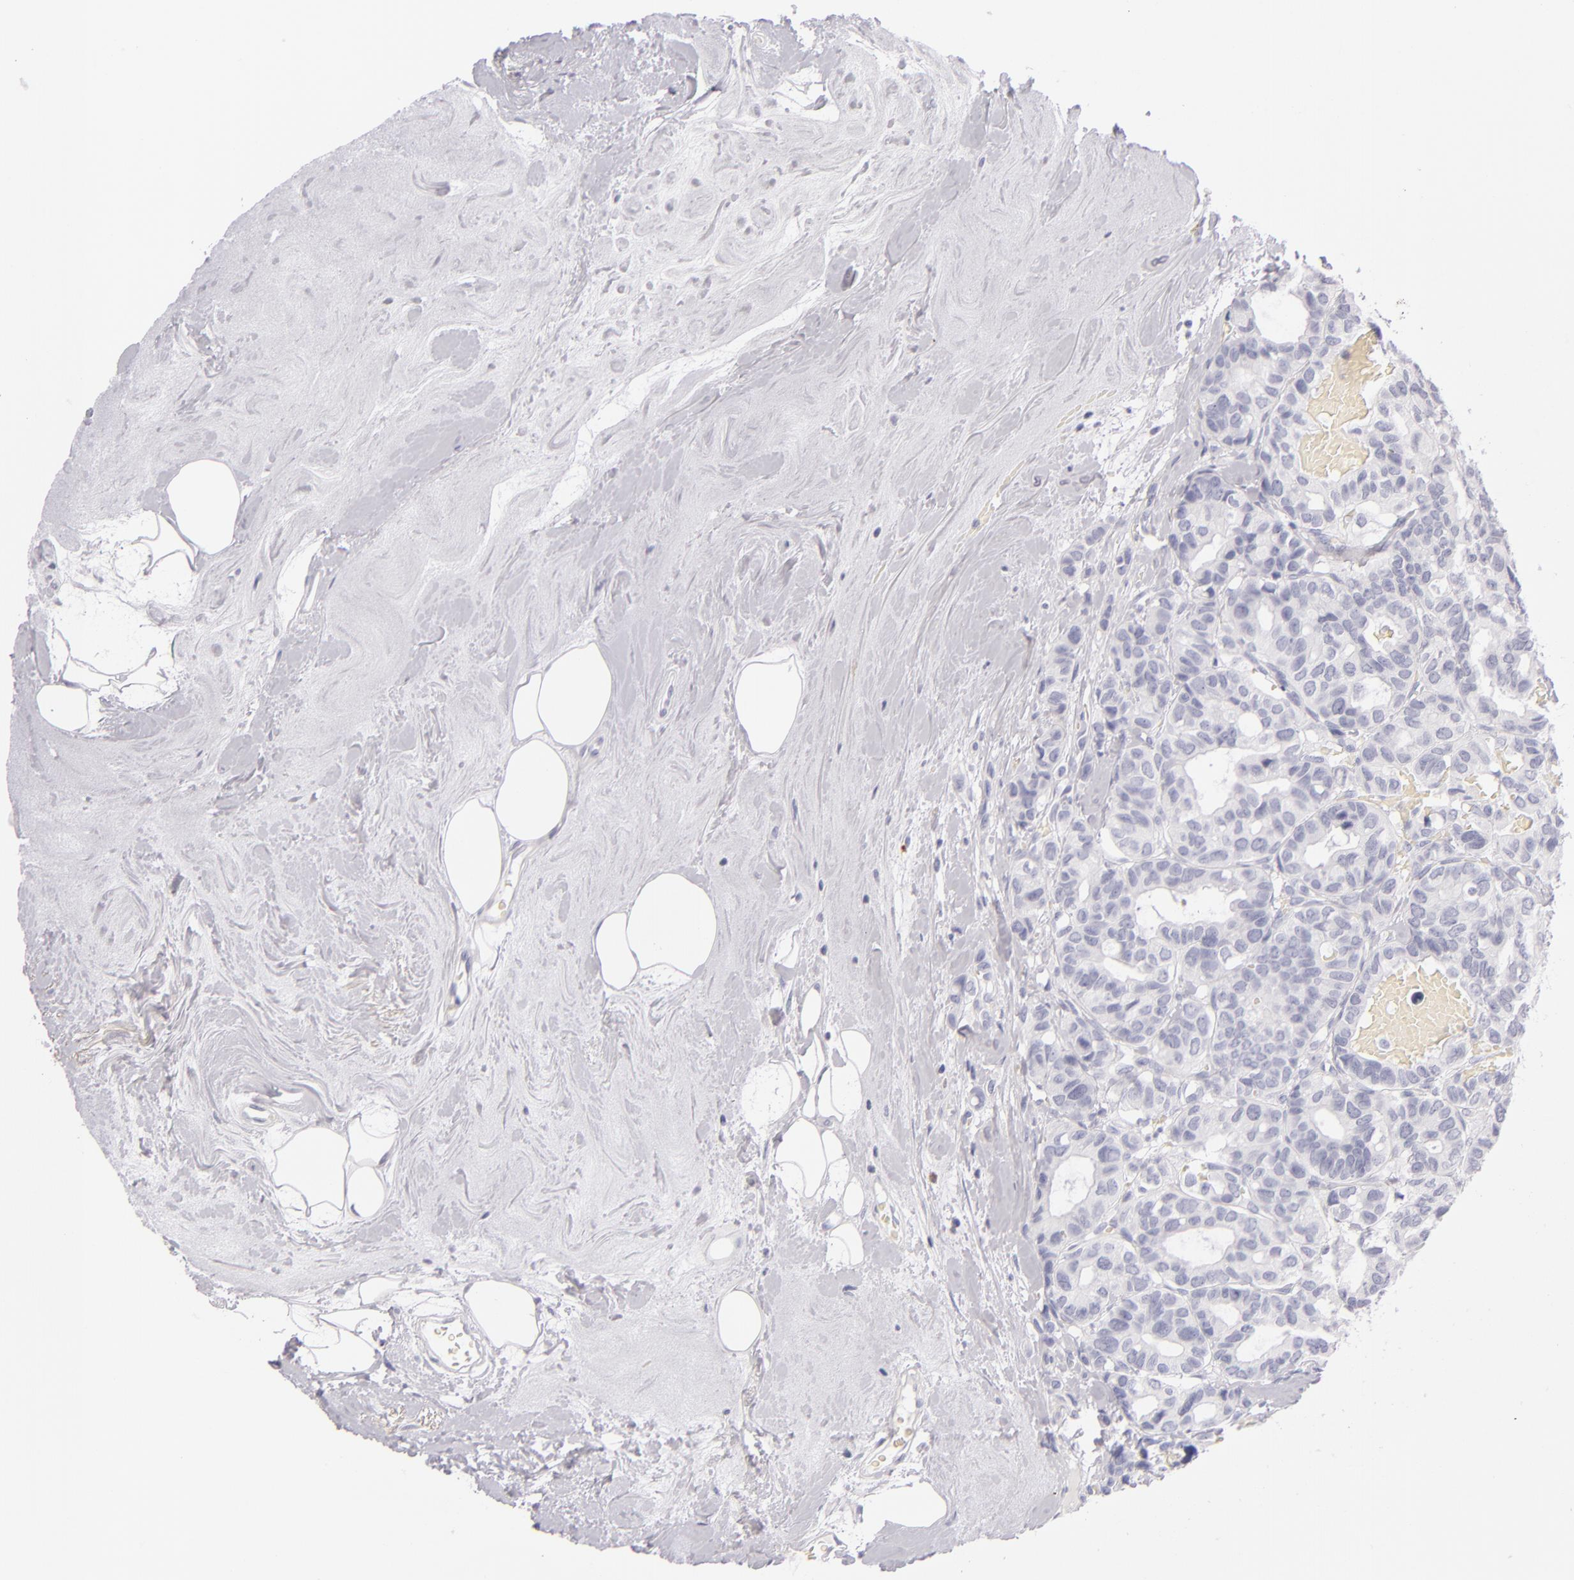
{"staining": {"intensity": "negative", "quantity": "none", "location": "none"}, "tissue": "breast cancer", "cell_type": "Tumor cells", "image_type": "cancer", "snomed": [{"axis": "morphology", "description": "Duct carcinoma"}, {"axis": "topography", "description": "Breast"}], "caption": "Immunohistochemical staining of breast invasive ductal carcinoma displays no significant expression in tumor cells. (DAB (3,3'-diaminobenzidine) immunohistochemistry visualized using brightfield microscopy, high magnification).", "gene": "CD207", "patient": {"sex": "female", "age": 69}}